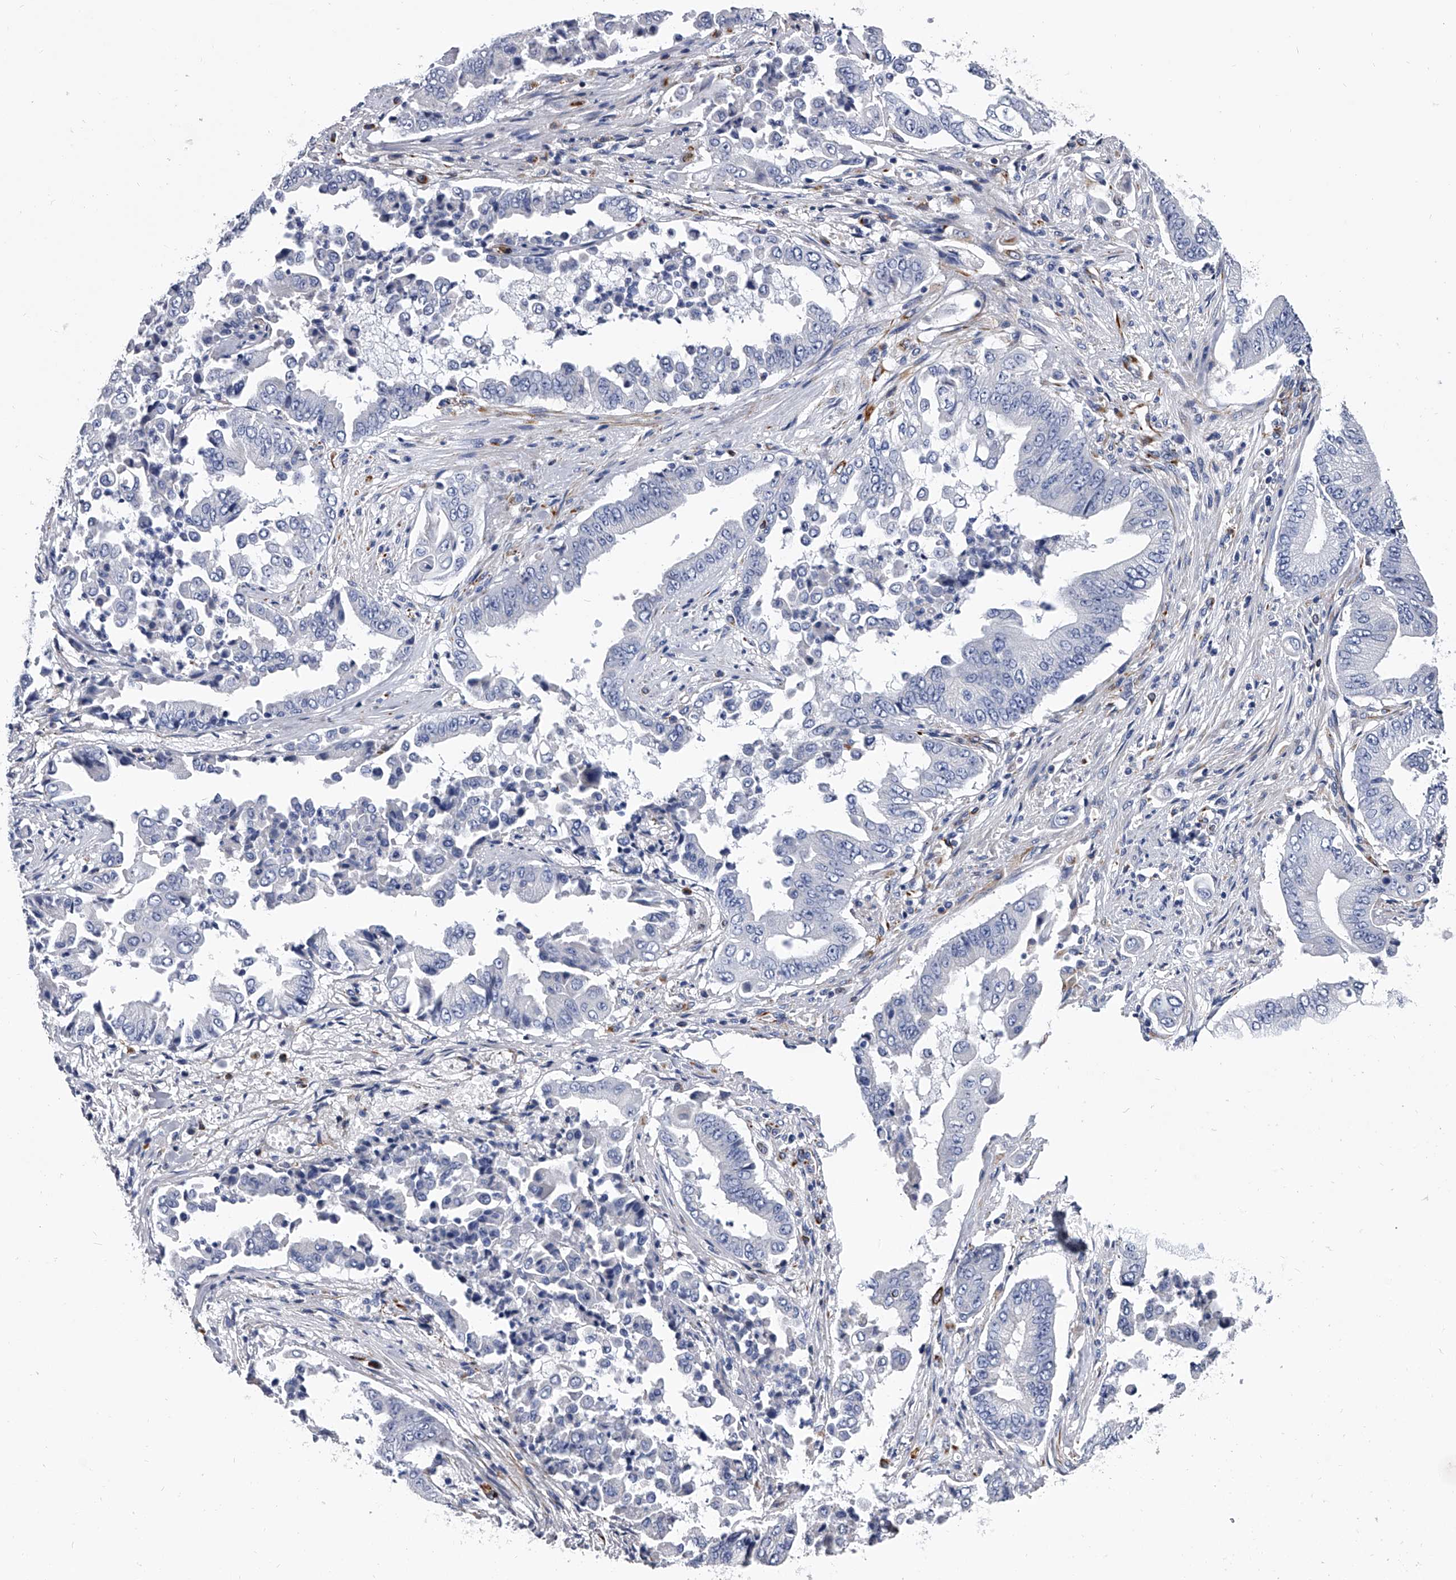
{"staining": {"intensity": "negative", "quantity": "none", "location": "none"}, "tissue": "pancreatic cancer", "cell_type": "Tumor cells", "image_type": "cancer", "snomed": [{"axis": "morphology", "description": "Adenocarcinoma, NOS"}, {"axis": "topography", "description": "Pancreas"}], "caption": "Adenocarcinoma (pancreatic) stained for a protein using immunohistochemistry displays no staining tumor cells.", "gene": "EFCAB7", "patient": {"sex": "female", "age": 77}}